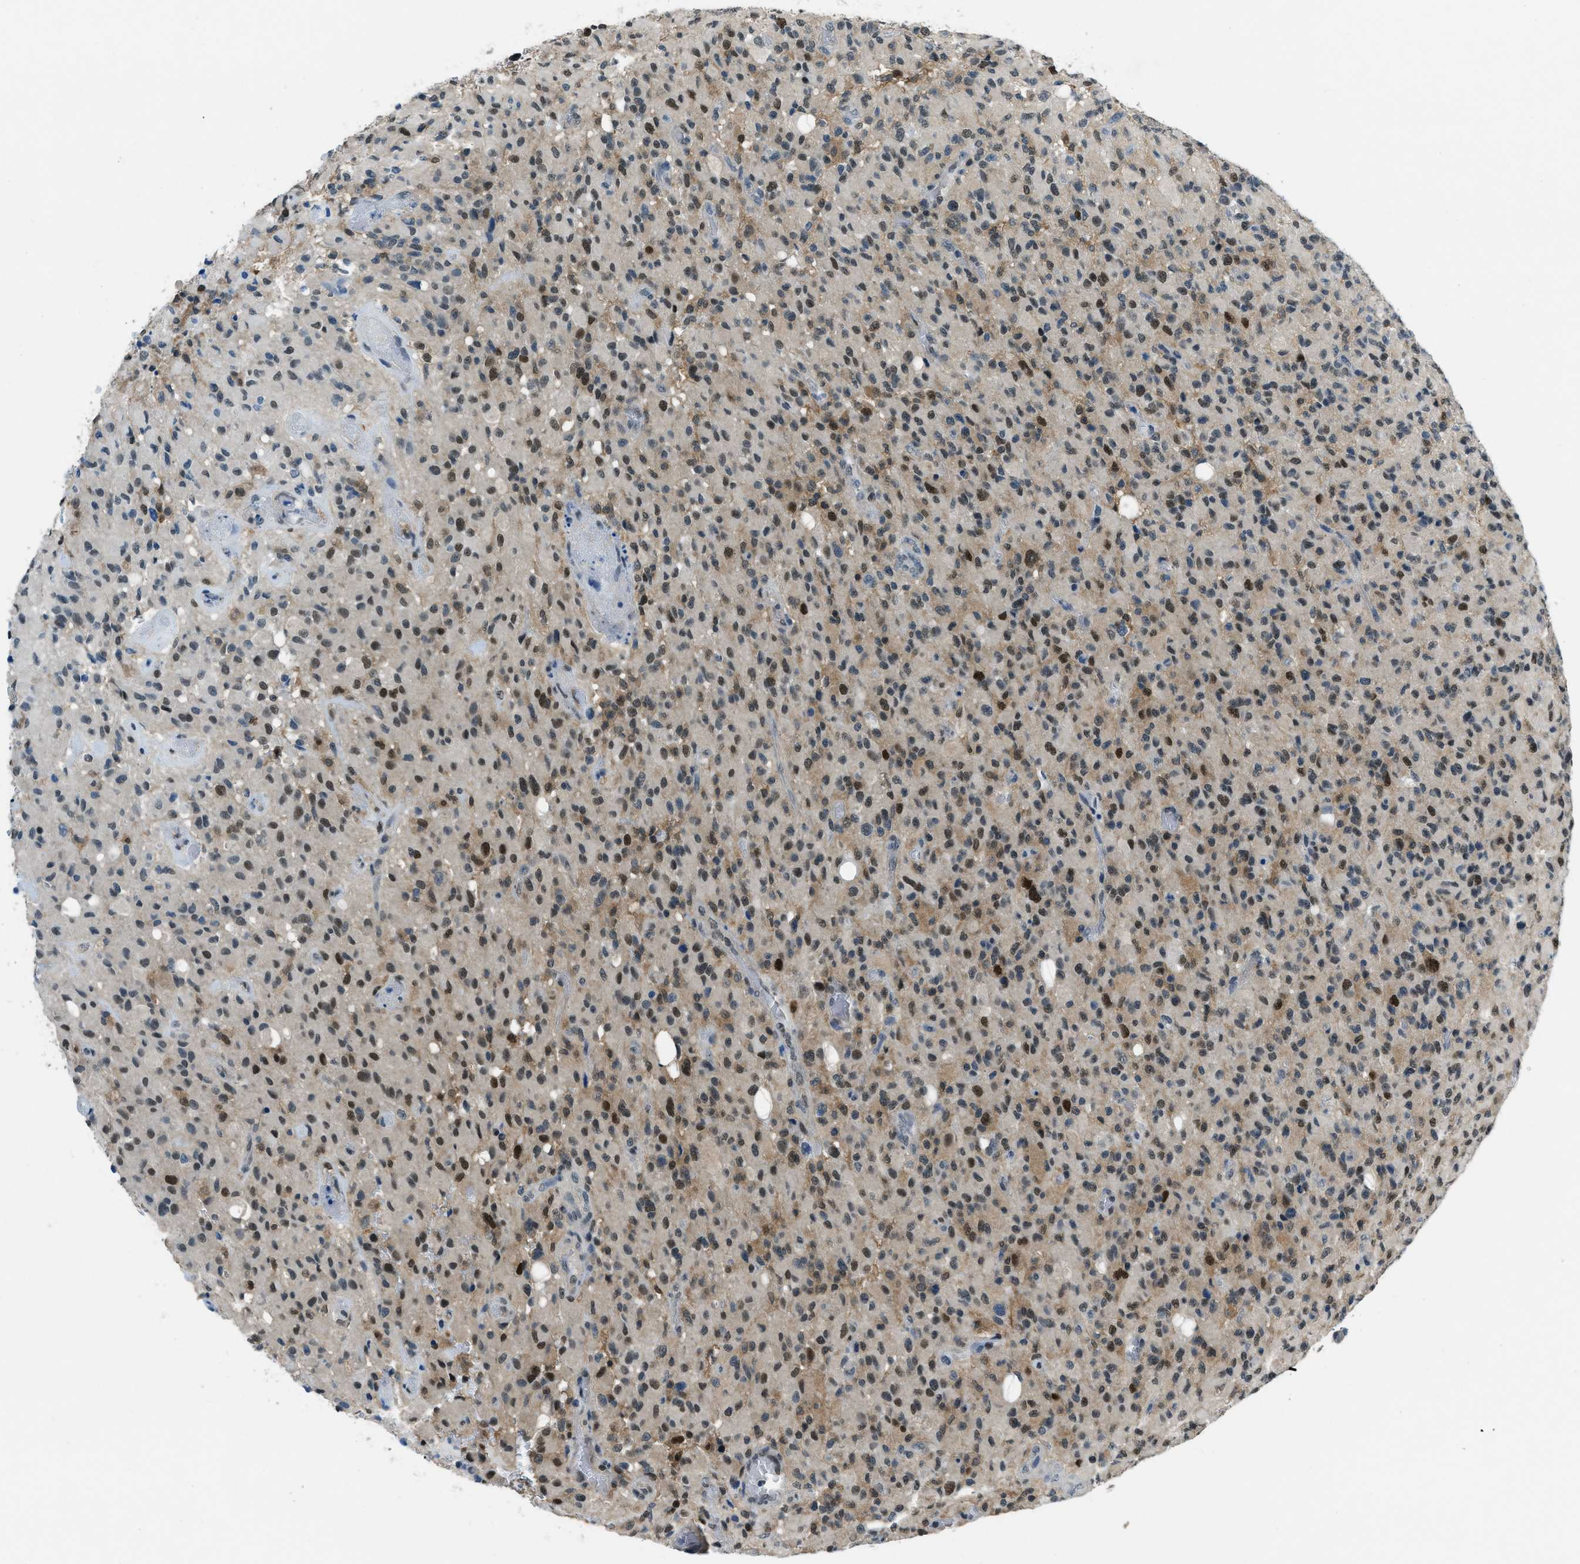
{"staining": {"intensity": "moderate", "quantity": "25%-75%", "location": "nuclear"}, "tissue": "glioma", "cell_type": "Tumor cells", "image_type": "cancer", "snomed": [{"axis": "morphology", "description": "Glioma, malignant, High grade"}, {"axis": "topography", "description": "Brain"}], "caption": "Protein staining by IHC demonstrates moderate nuclear positivity in approximately 25%-75% of tumor cells in glioma.", "gene": "OGFR", "patient": {"sex": "male", "age": 71}}